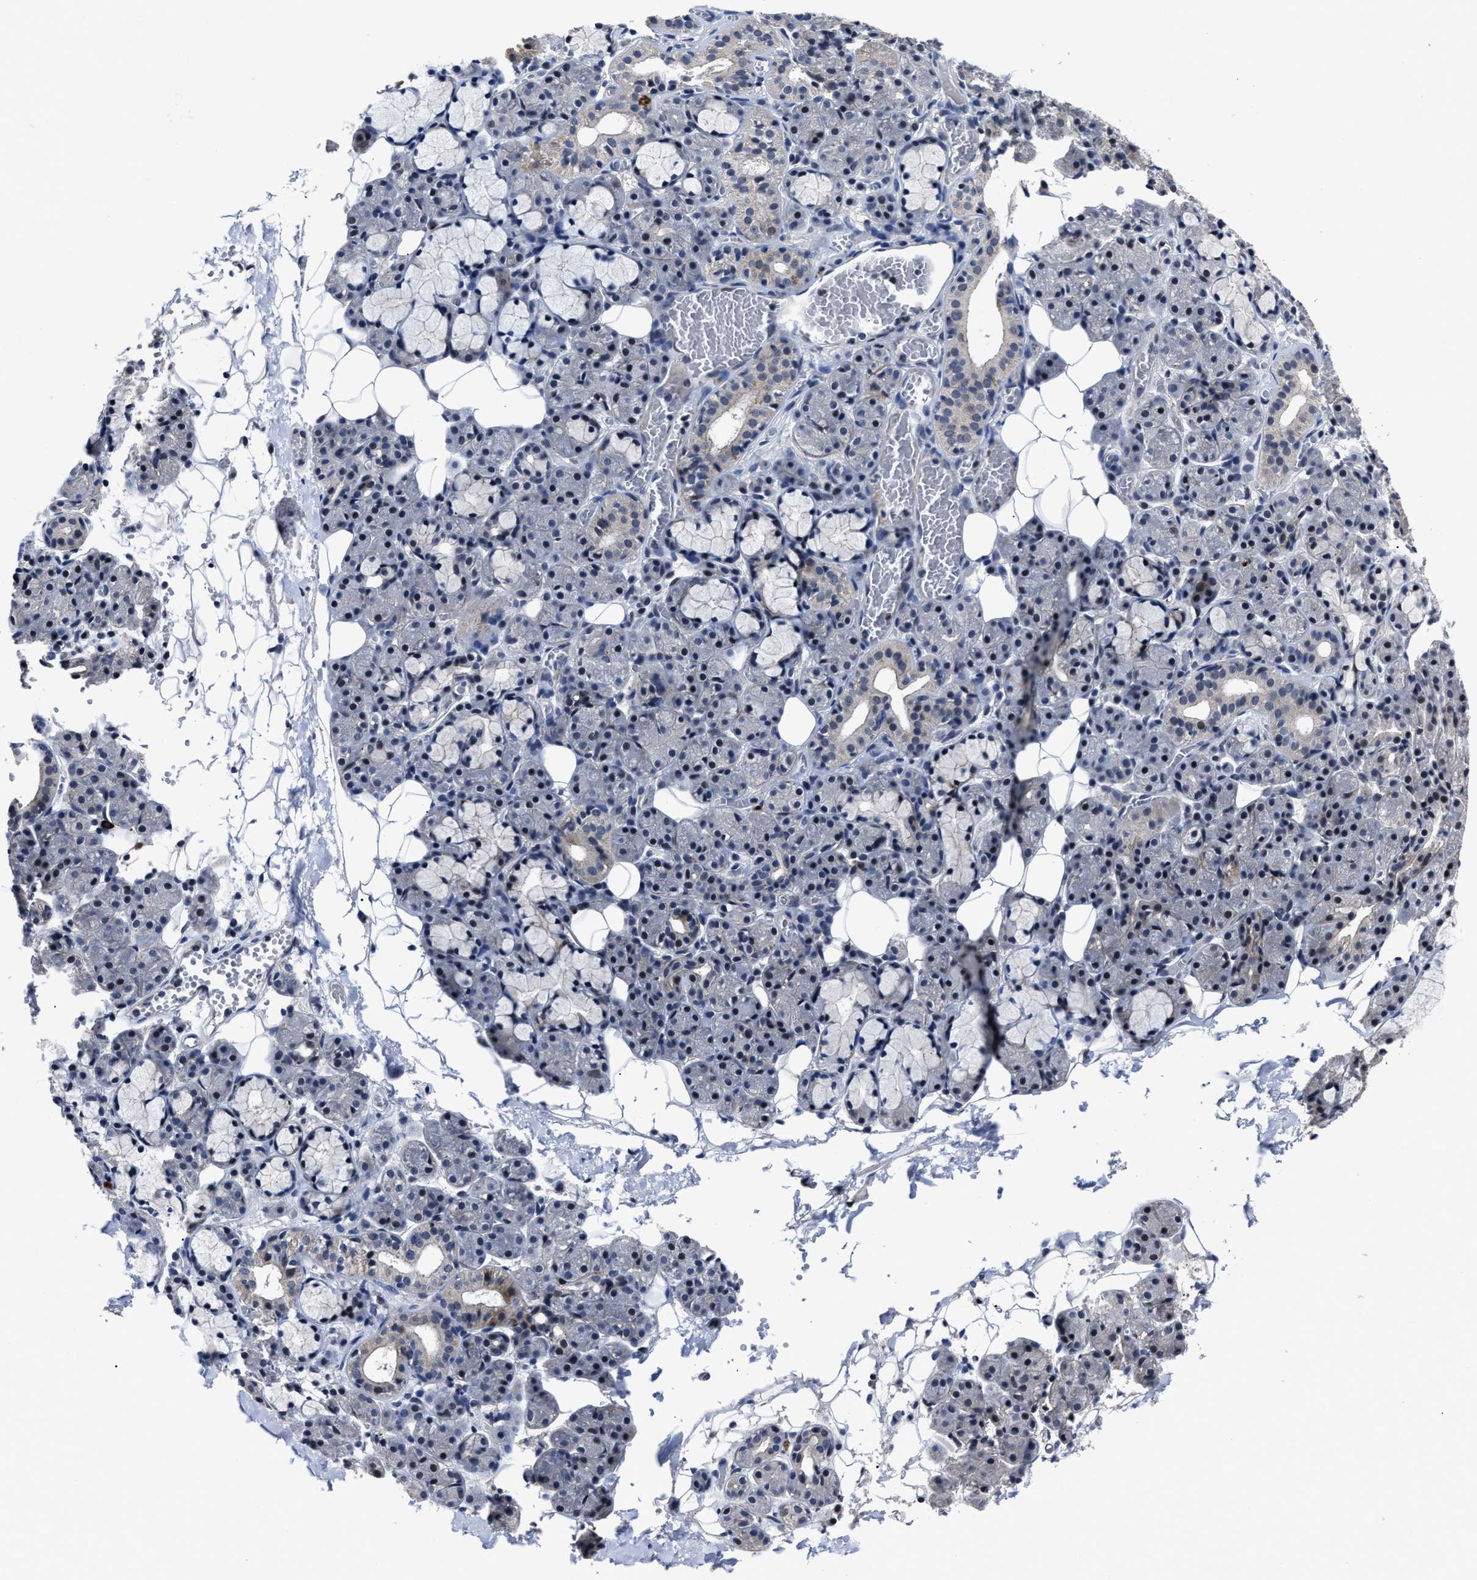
{"staining": {"intensity": "weak", "quantity": "<25%", "location": "cytoplasmic/membranous"}, "tissue": "salivary gland", "cell_type": "Glandular cells", "image_type": "normal", "snomed": [{"axis": "morphology", "description": "Normal tissue, NOS"}, {"axis": "topography", "description": "Salivary gland"}], "caption": "This is an immunohistochemistry (IHC) micrograph of normal salivary gland. There is no positivity in glandular cells.", "gene": "RSBN1L", "patient": {"sex": "male", "age": 63}}